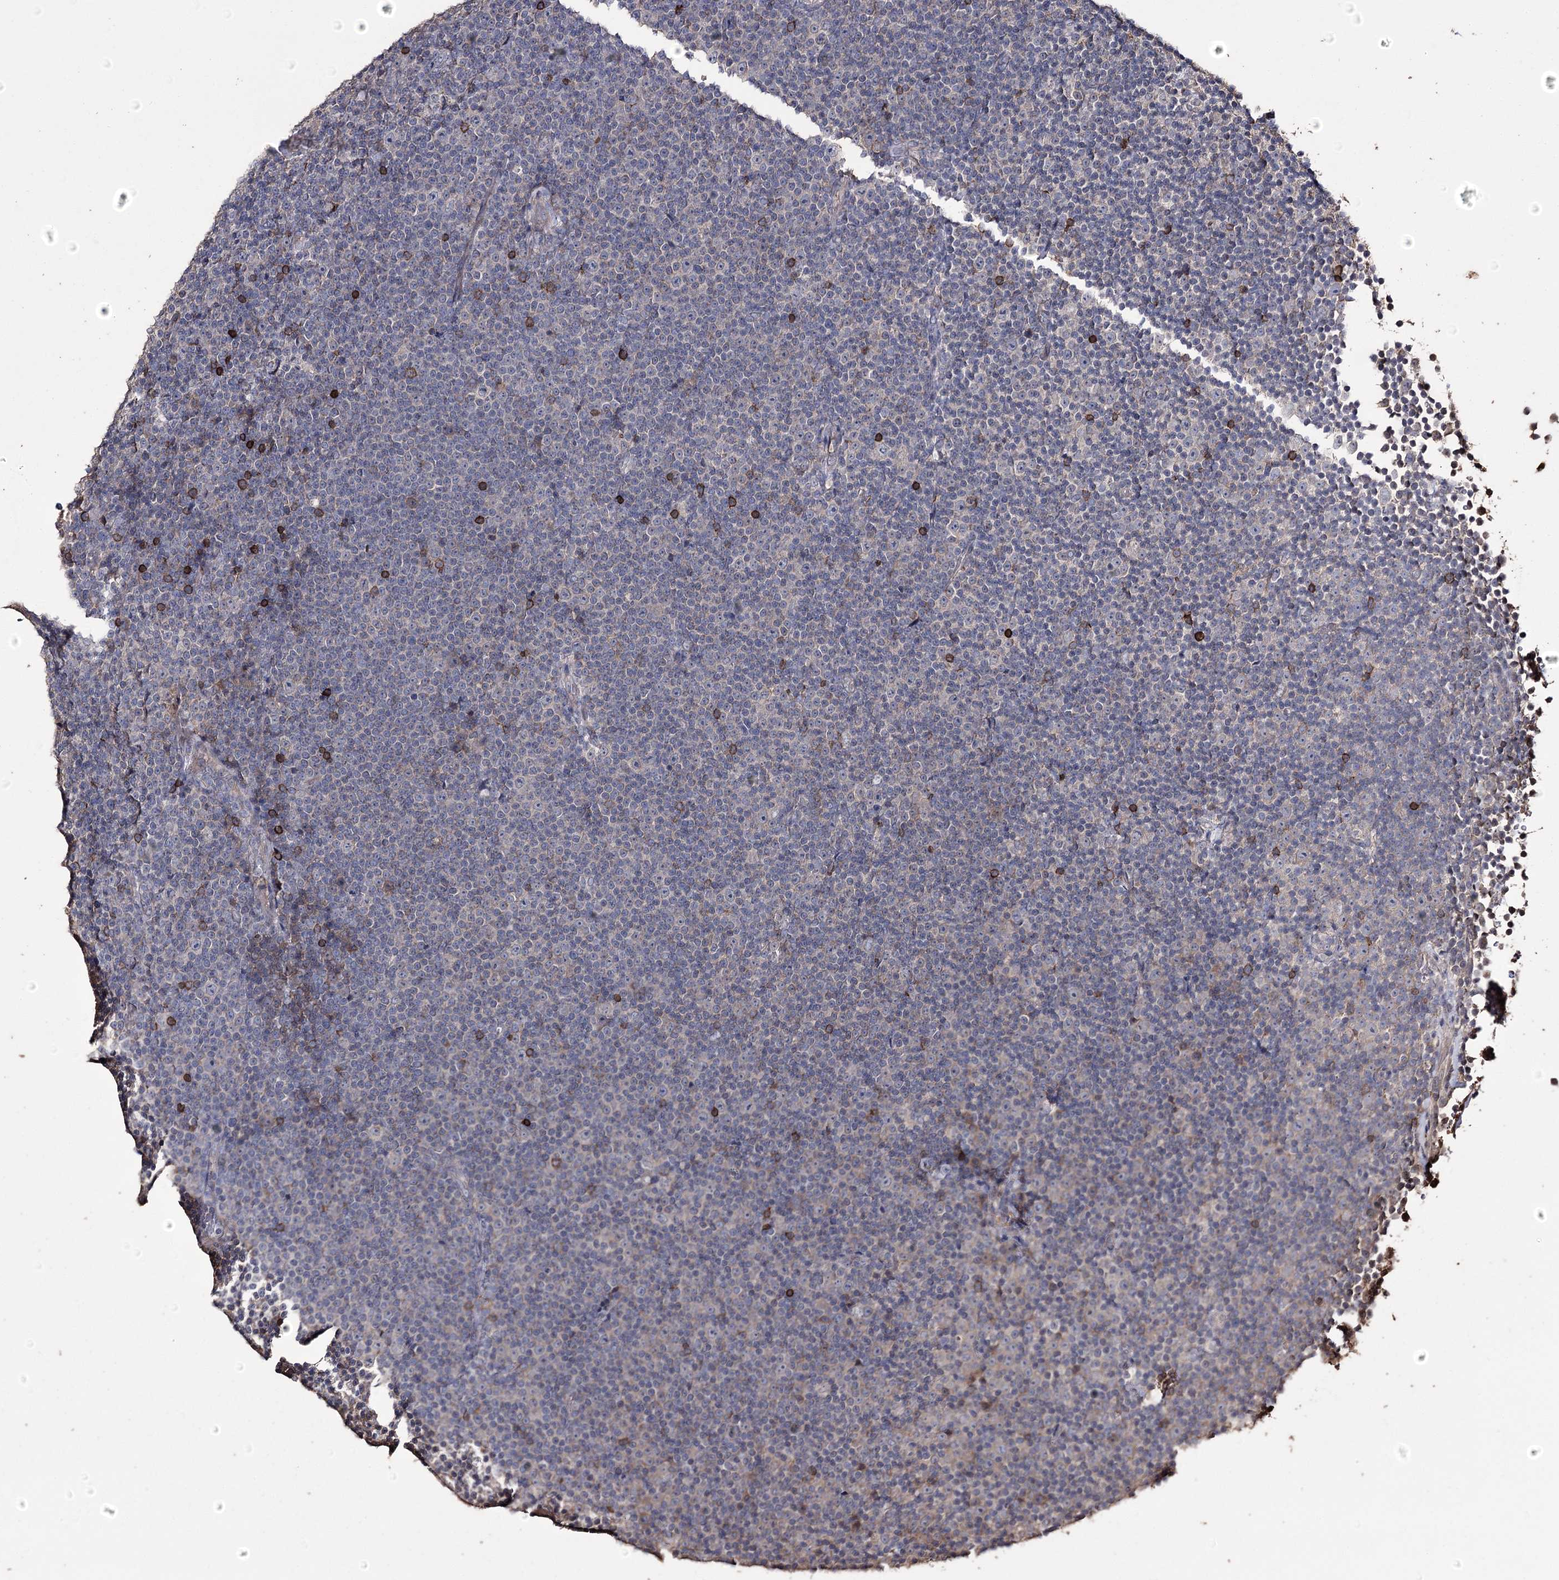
{"staining": {"intensity": "negative", "quantity": "none", "location": "none"}, "tissue": "lymphoma", "cell_type": "Tumor cells", "image_type": "cancer", "snomed": [{"axis": "morphology", "description": "Malignant lymphoma, non-Hodgkin's type, Low grade"}, {"axis": "topography", "description": "Lymph node"}], "caption": "An immunohistochemistry histopathology image of lymphoma is shown. There is no staining in tumor cells of lymphoma.", "gene": "ZNF662", "patient": {"sex": "female", "age": 67}}